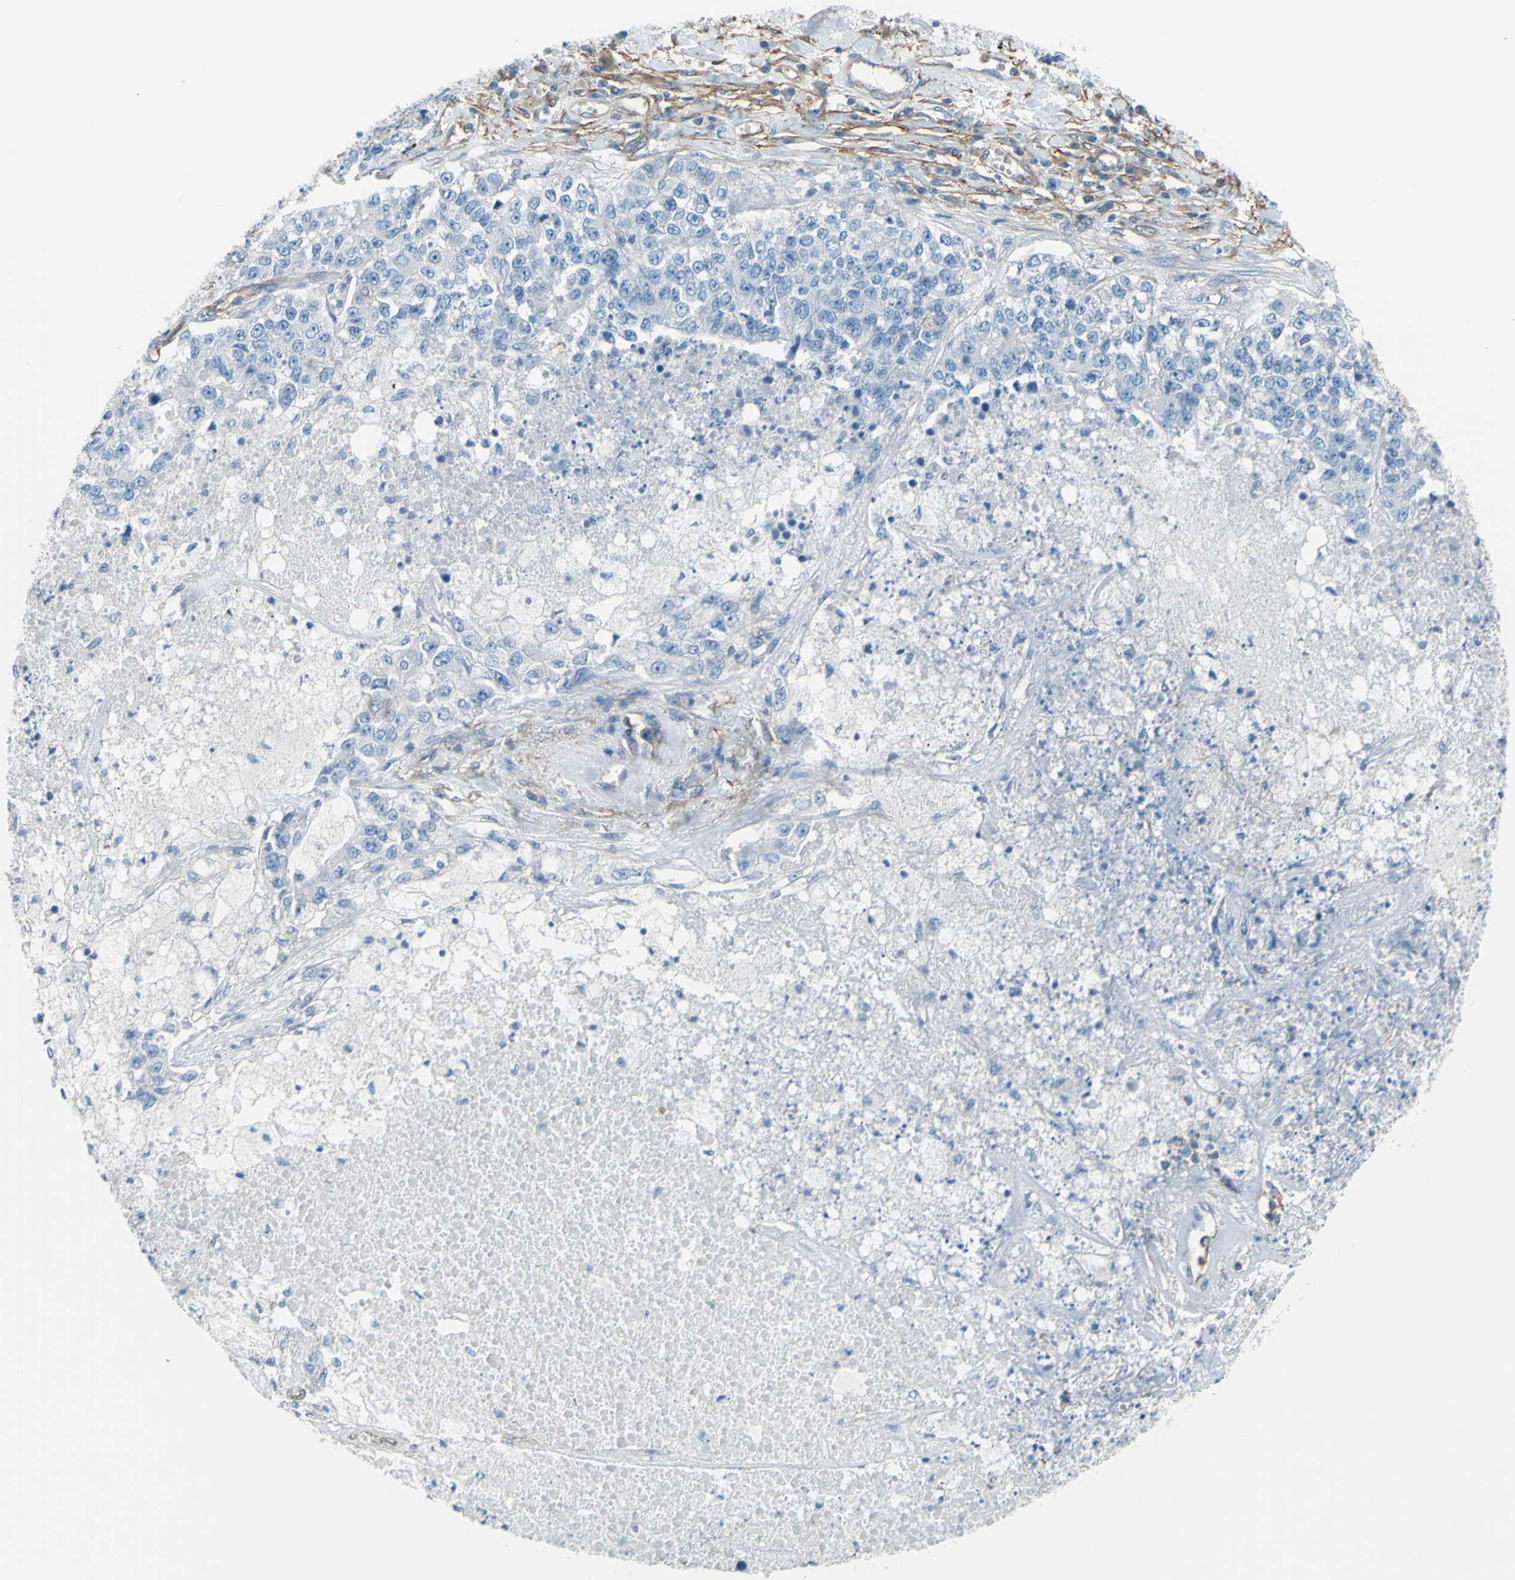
{"staining": {"intensity": "negative", "quantity": "none", "location": "none"}, "tissue": "lung cancer", "cell_type": "Tumor cells", "image_type": "cancer", "snomed": [{"axis": "morphology", "description": "Adenocarcinoma, NOS"}, {"axis": "topography", "description": "Lung"}], "caption": "Lung cancer was stained to show a protein in brown. There is no significant positivity in tumor cells.", "gene": "ADD1", "patient": {"sex": "male", "age": 49}}